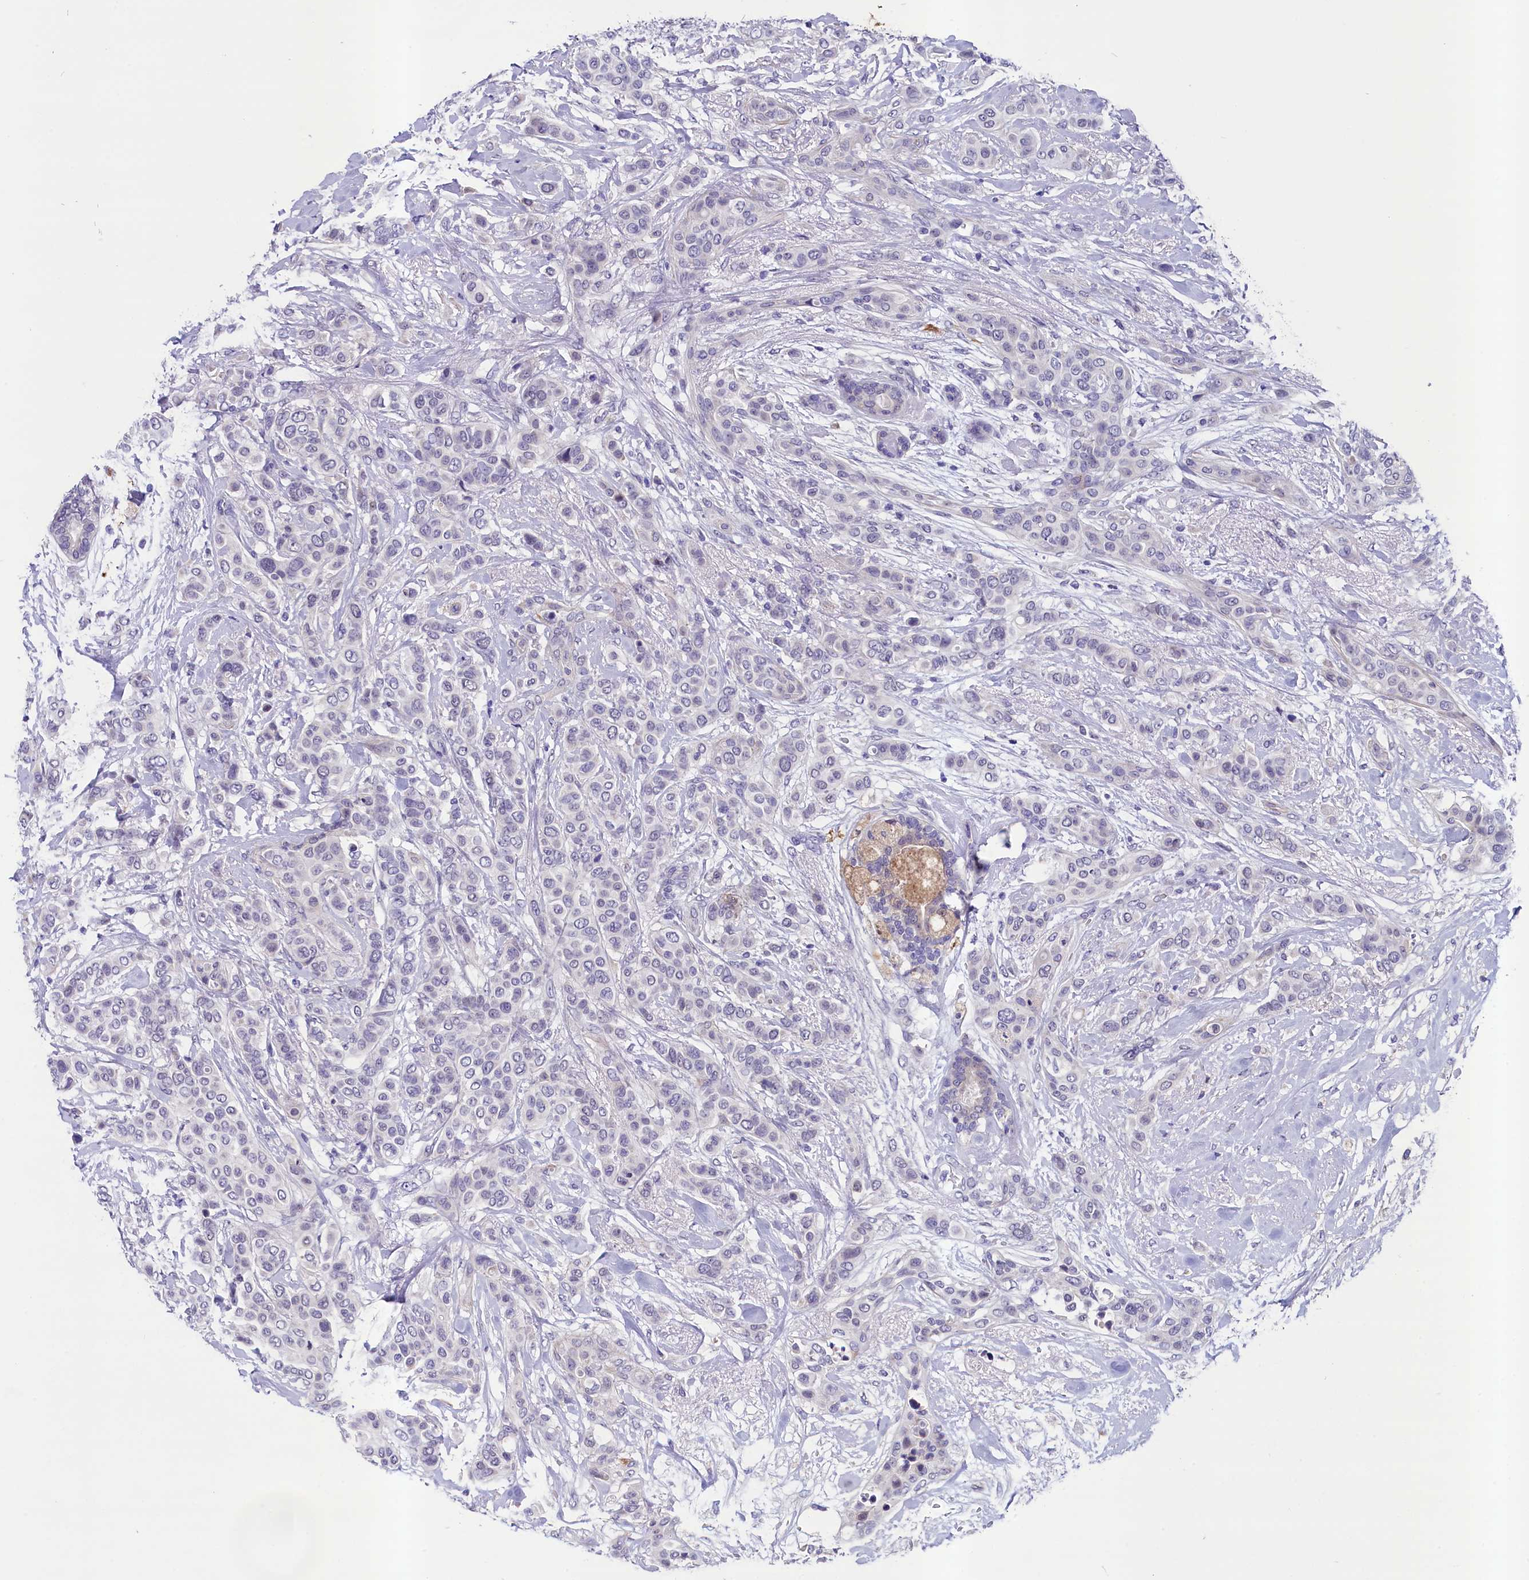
{"staining": {"intensity": "negative", "quantity": "none", "location": "none"}, "tissue": "breast cancer", "cell_type": "Tumor cells", "image_type": "cancer", "snomed": [{"axis": "morphology", "description": "Lobular carcinoma"}, {"axis": "topography", "description": "Breast"}], "caption": "A histopathology image of breast lobular carcinoma stained for a protein exhibits no brown staining in tumor cells.", "gene": "SCD5", "patient": {"sex": "female", "age": 51}}